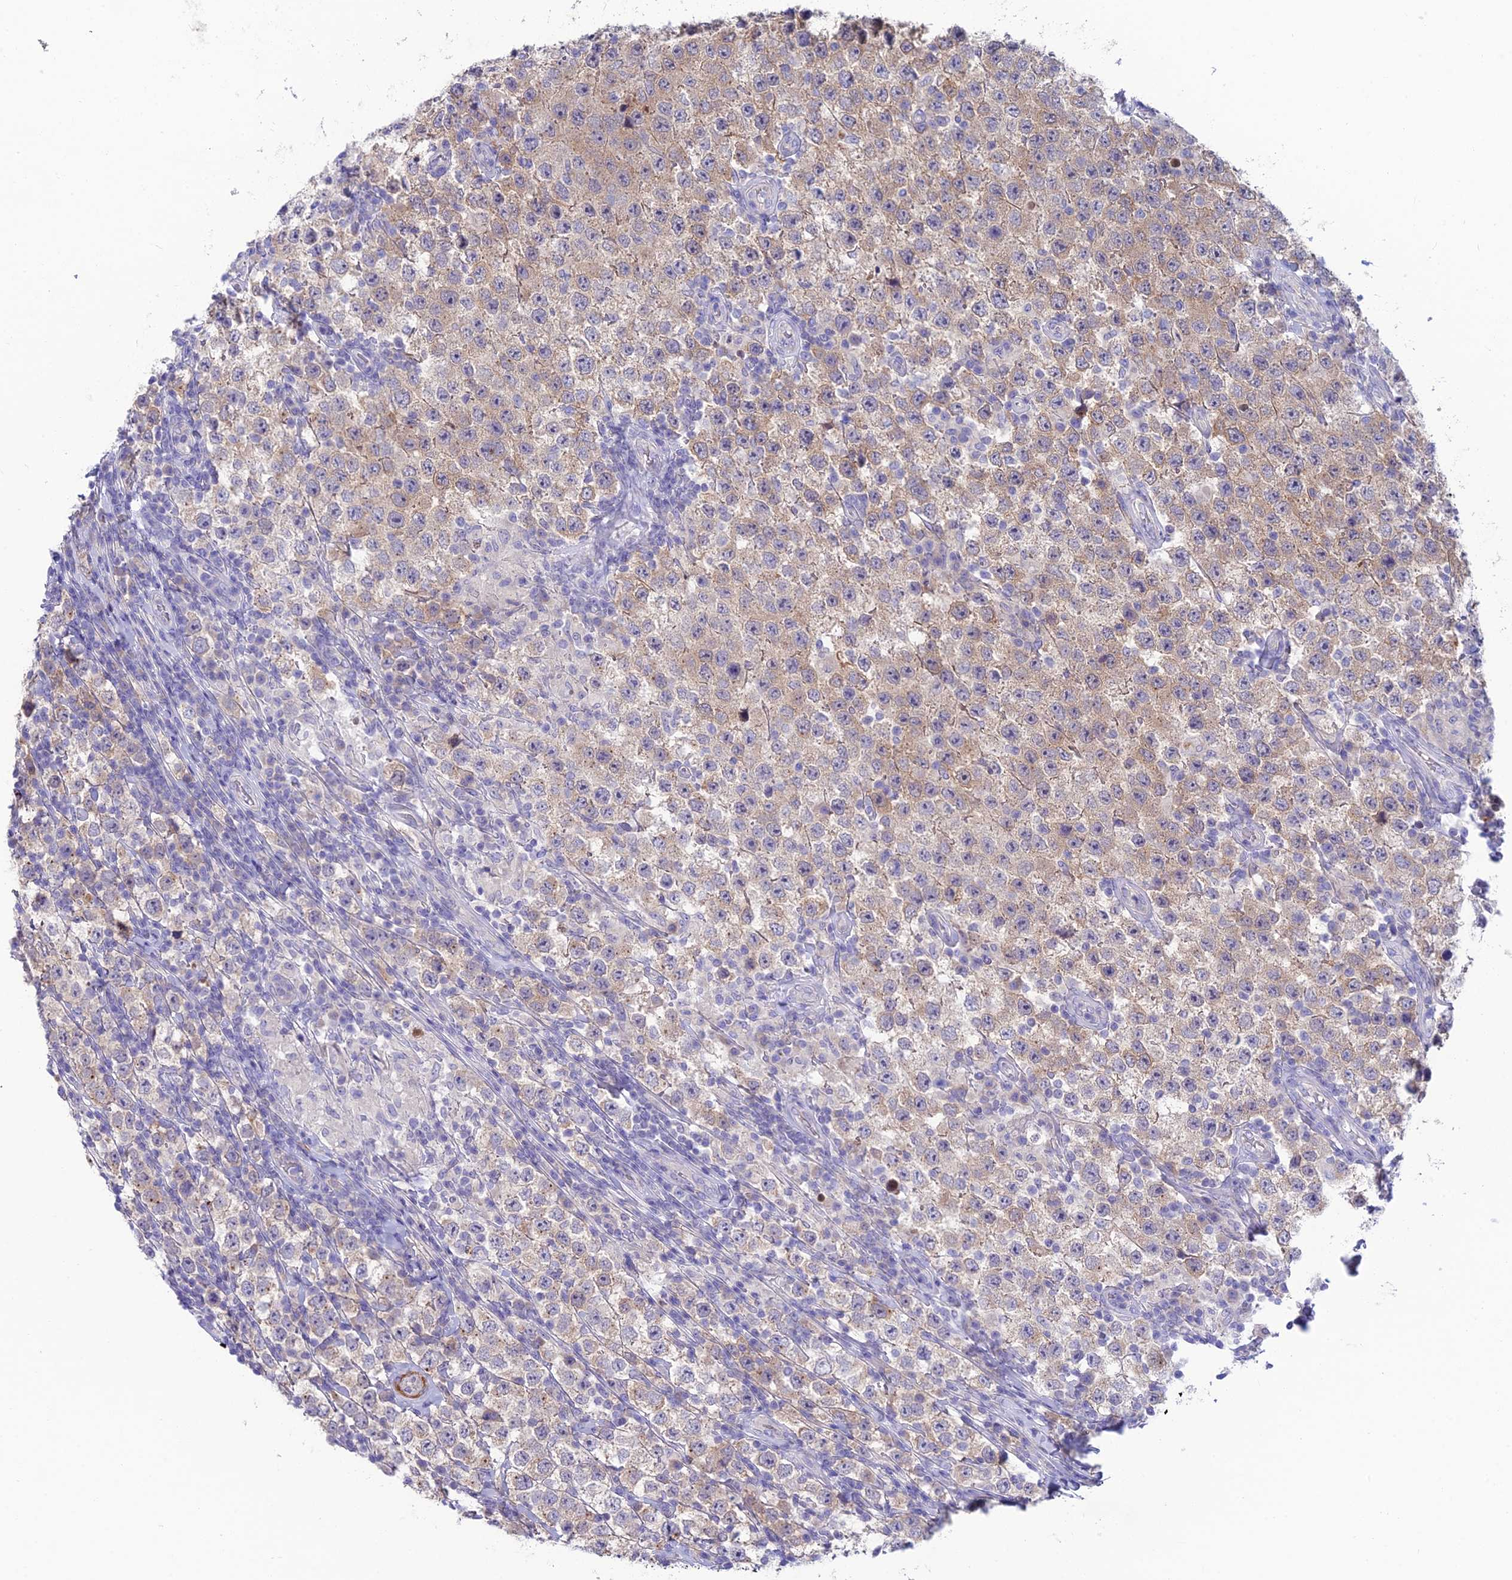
{"staining": {"intensity": "weak", "quantity": "25%-75%", "location": "cytoplasmic/membranous"}, "tissue": "testis cancer", "cell_type": "Tumor cells", "image_type": "cancer", "snomed": [{"axis": "morphology", "description": "Normal tissue, NOS"}, {"axis": "morphology", "description": "Urothelial carcinoma, High grade"}, {"axis": "morphology", "description": "Seminoma, NOS"}, {"axis": "morphology", "description": "Carcinoma, Embryonal, NOS"}, {"axis": "topography", "description": "Urinary bladder"}, {"axis": "topography", "description": "Testis"}], "caption": "This image demonstrates immunohistochemistry staining of human testis embryonal carcinoma, with low weak cytoplasmic/membranous positivity in approximately 25%-75% of tumor cells.", "gene": "XPO7", "patient": {"sex": "male", "age": 41}}